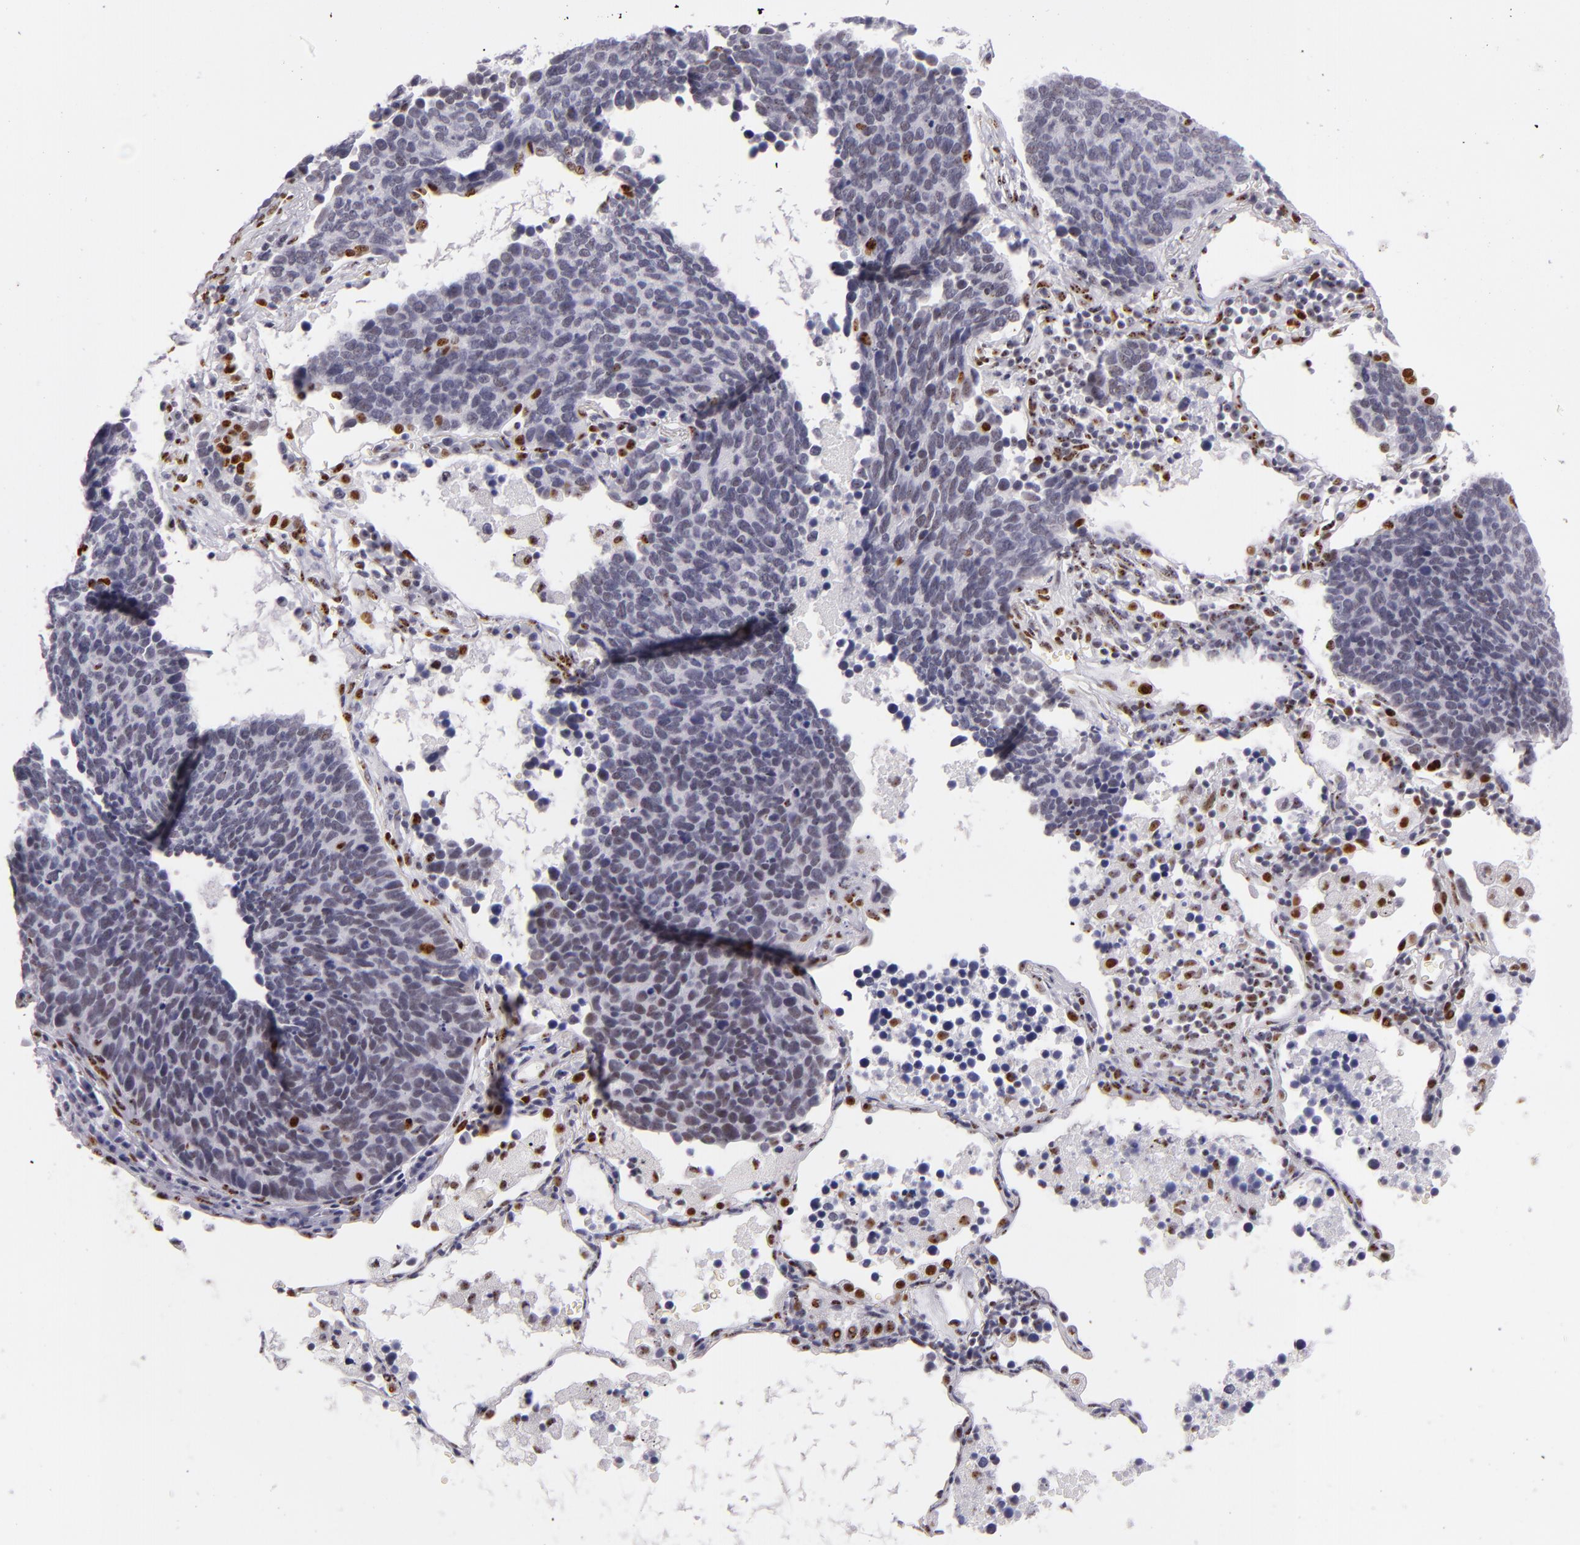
{"staining": {"intensity": "negative", "quantity": "none", "location": "none"}, "tissue": "lung cancer", "cell_type": "Tumor cells", "image_type": "cancer", "snomed": [{"axis": "morphology", "description": "Neoplasm, malignant, NOS"}, {"axis": "topography", "description": "Lung"}], "caption": "An immunohistochemistry image of lung cancer (neoplasm (malignant)) is shown. There is no staining in tumor cells of lung cancer (neoplasm (malignant)). (DAB (3,3'-diaminobenzidine) immunohistochemistry, high magnification).", "gene": "TOP3A", "patient": {"sex": "female", "age": 75}}